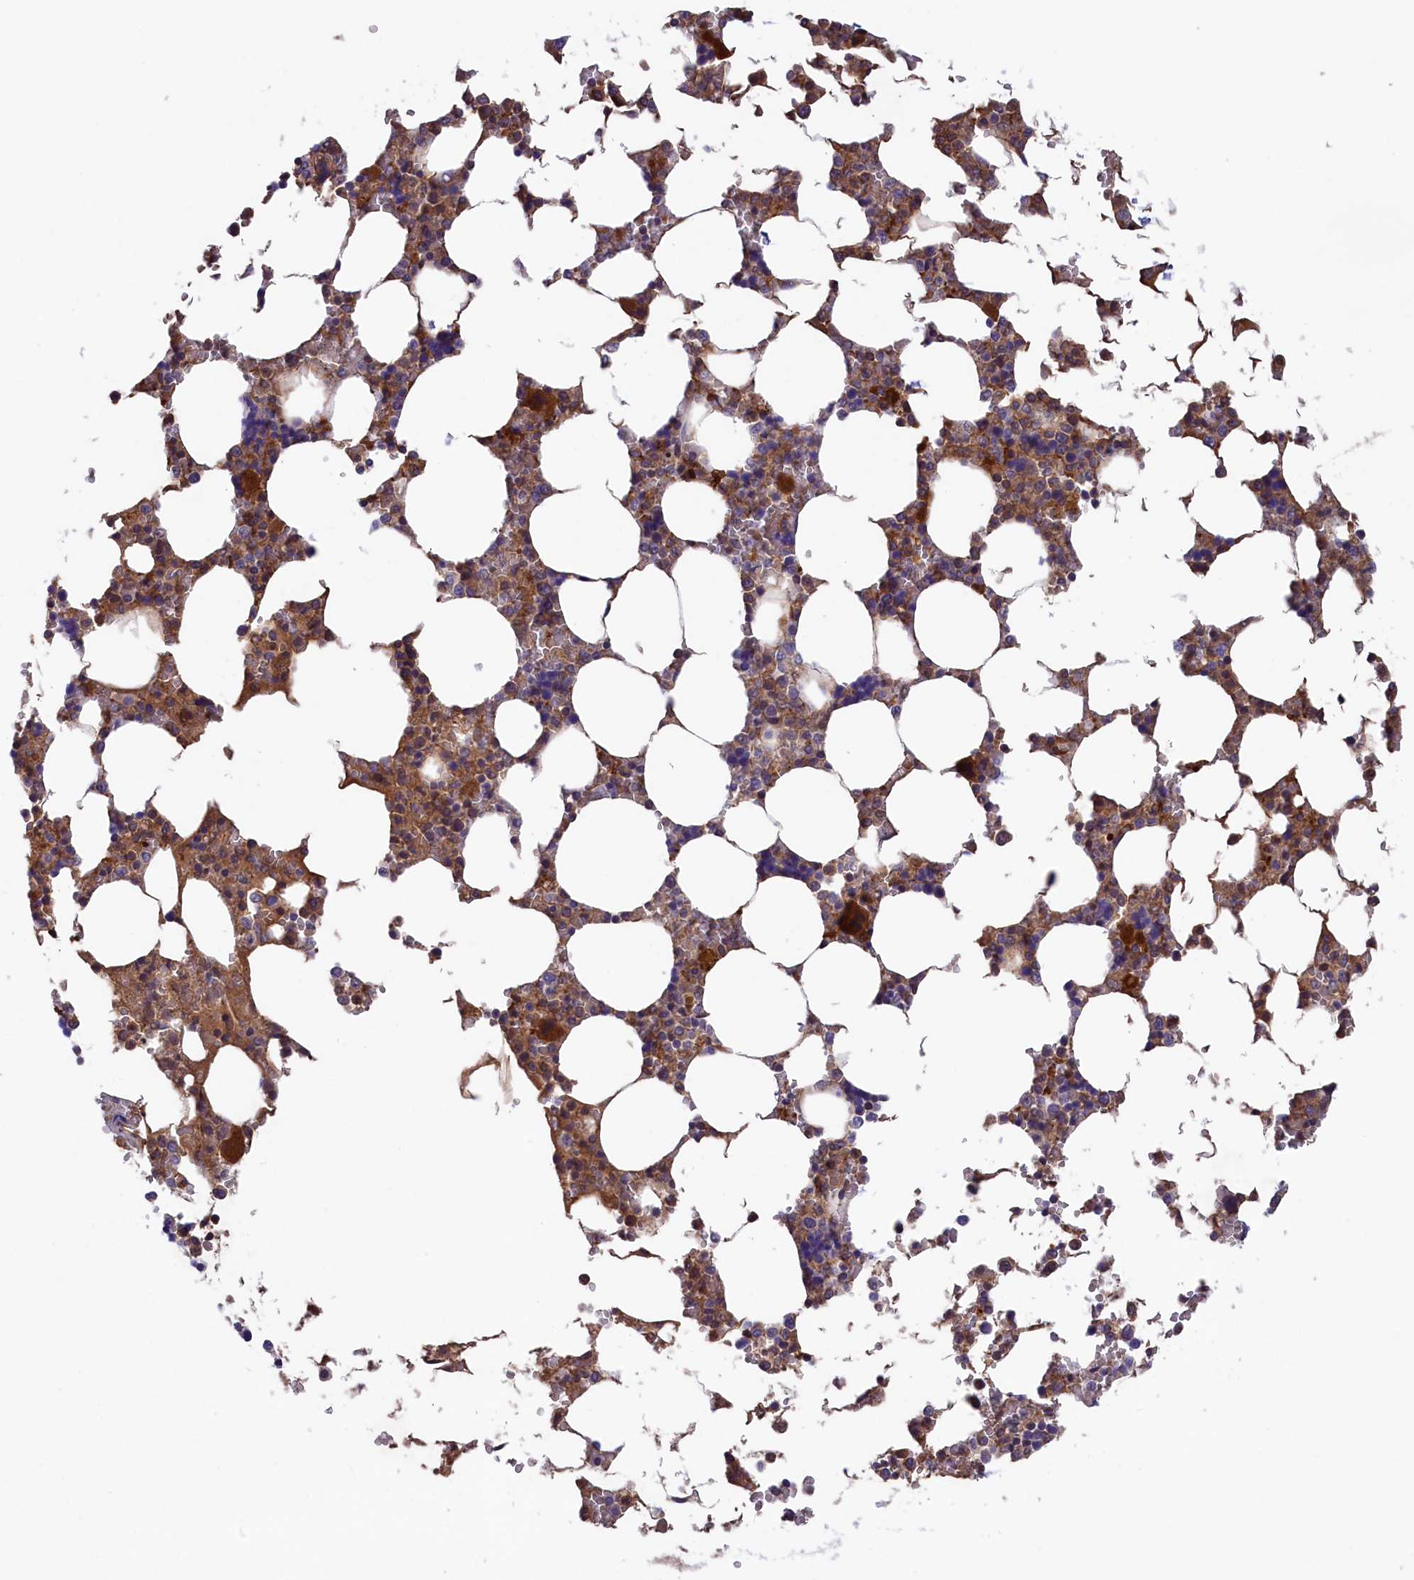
{"staining": {"intensity": "strong", "quantity": "<25%", "location": "cytoplasmic/membranous"}, "tissue": "bone marrow", "cell_type": "Hematopoietic cells", "image_type": "normal", "snomed": [{"axis": "morphology", "description": "Normal tissue, NOS"}, {"axis": "topography", "description": "Bone marrow"}], "caption": "Protein analysis of unremarkable bone marrow reveals strong cytoplasmic/membranous positivity in about <25% of hematopoietic cells. Nuclei are stained in blue.", "gene": "STYX", "patient": {"sex": "male", "age": 64}}